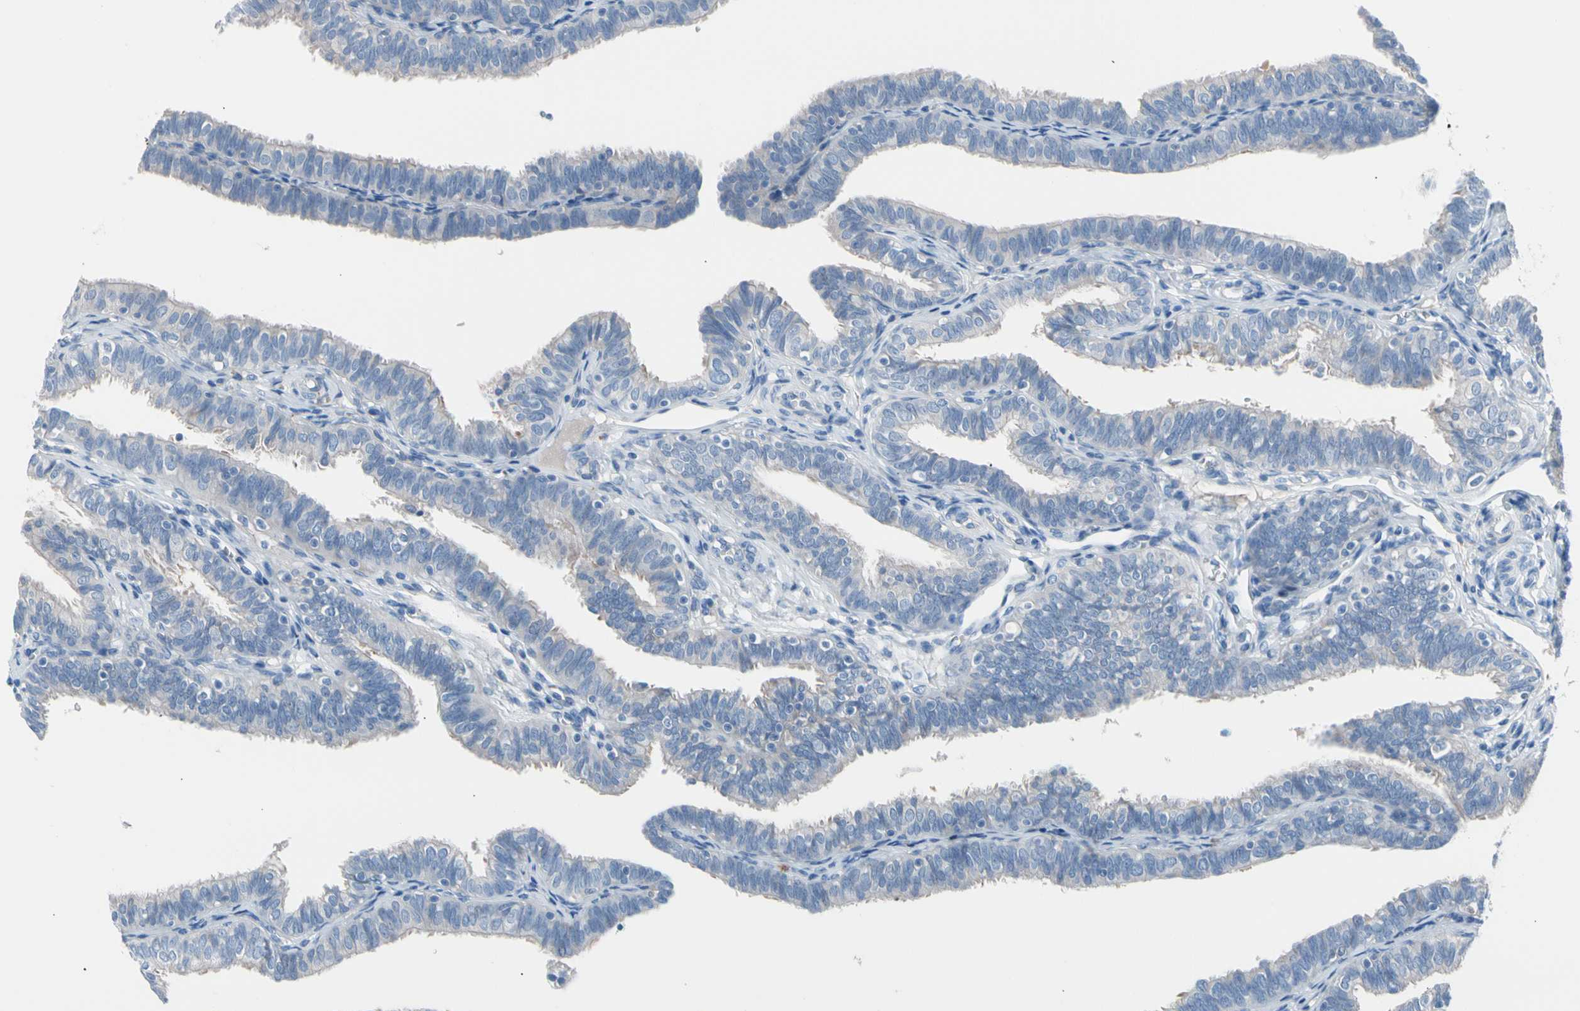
{"staining": {"intensity": "weak", "quantity": "<25%", "location": "cytoplasmic/membranous"}, "tissue": "fallopian tube", "cell_type": "Glandular cells", "image_type": "normal", "snomed": [{"axis": "morphology", "description": "Normal tissue, NOS"}, {"axis": "topography", "description": "Fallopian tube"}], "caption": "A high-resolution image shows IHC staining of benign fallopian tube, which demonstrates no significant staining in glandular cells. Brightfield microscopy of immunohistochemistry (IHC) stained with DAB (brown) and hematoxylin (blue), captured at high magnification.", "gene": "CASQ1", "patient": {"sex": "female", "age": 46}}